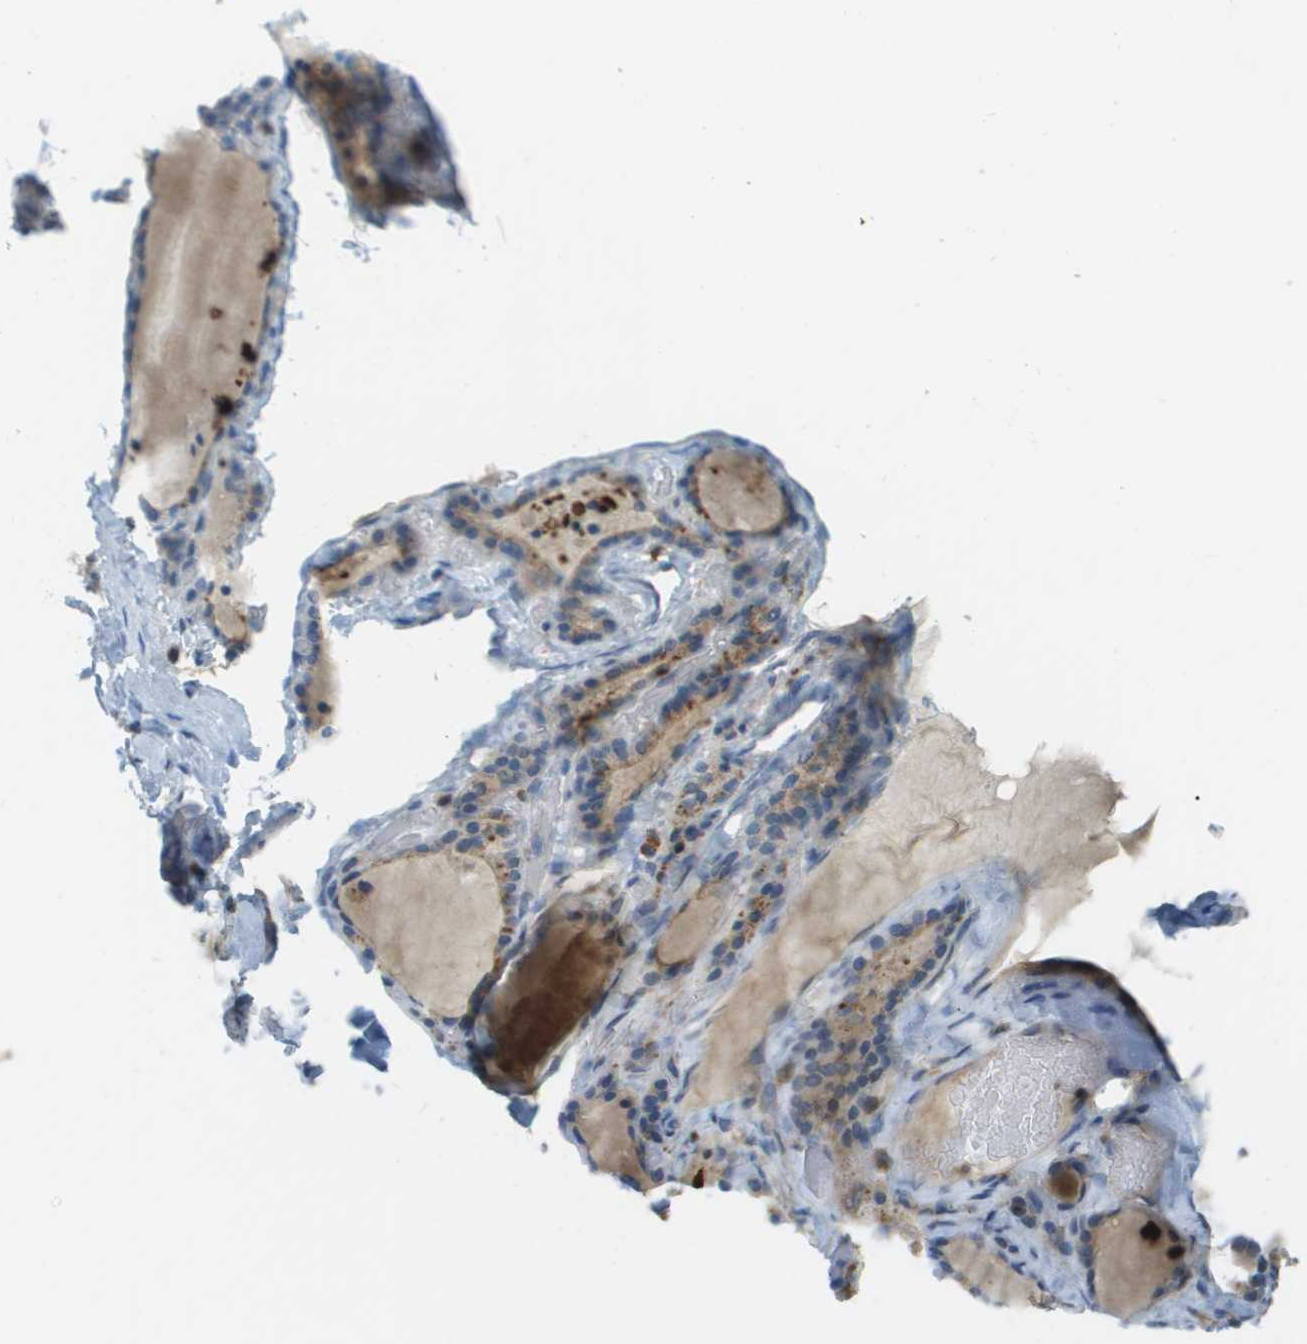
{"staining": {"intensity": "weak", "quantity": ">75%", "location": "cytoplasmic/membranous"}, "tissue": "thyroid gland", "cell_type": "Glandular cells", "image_type": "normal", "snomed": [{"axis": "morphology", "description": "Normal tissue, NOS"}, {"axis": "topography", "description": "Thyroid gland"}], "caption": "Immunohistochemistry image of benign thyroid gland: thyroid gland stained using immunohistochemistry (IHC) exhibits low levels of weak protein expression localized specifically in the cytoplasmic/membranous of glandular cells, appearing as a cytoplasmic/membranous brown color.", "gene": "PLBD2", "patient": {"sex": "female", "age": 28}}